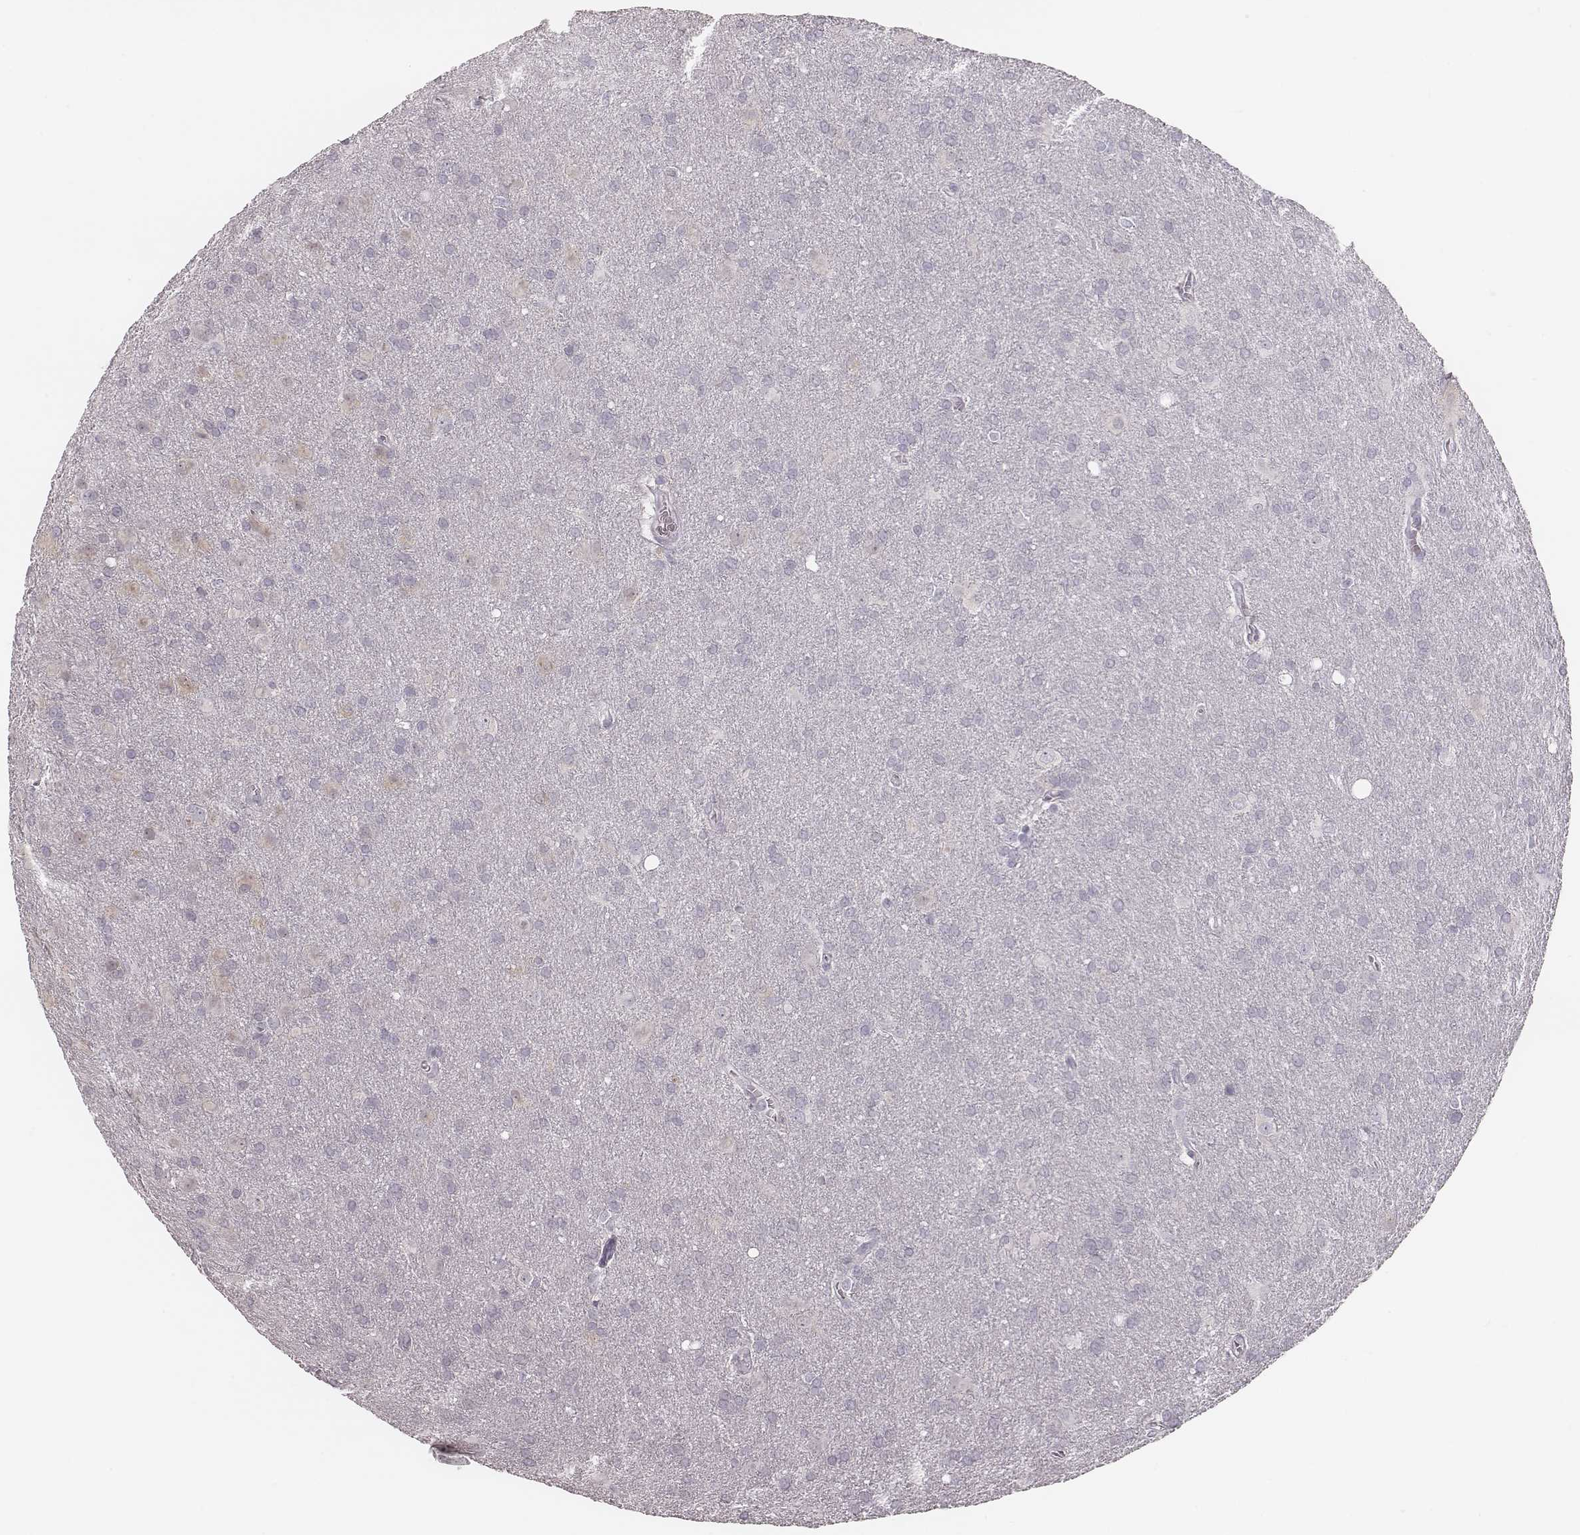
{"staining": {"intensity": "negative", "quantity": "none", "location": "none"}, "tissue": "glioma", "cell_type": "Tumor cells", "image_type": "cancer", "snomed": [{"axis": "morphology", "description": "Glioma, malignant, Low grade"}, {"axis": "topography", "description": "Brain"}], "caption": "Tumor cells show no significant protein staining in glioma.", "gene": "SPA17", "patient": {"sex": "male", "age": 58}}